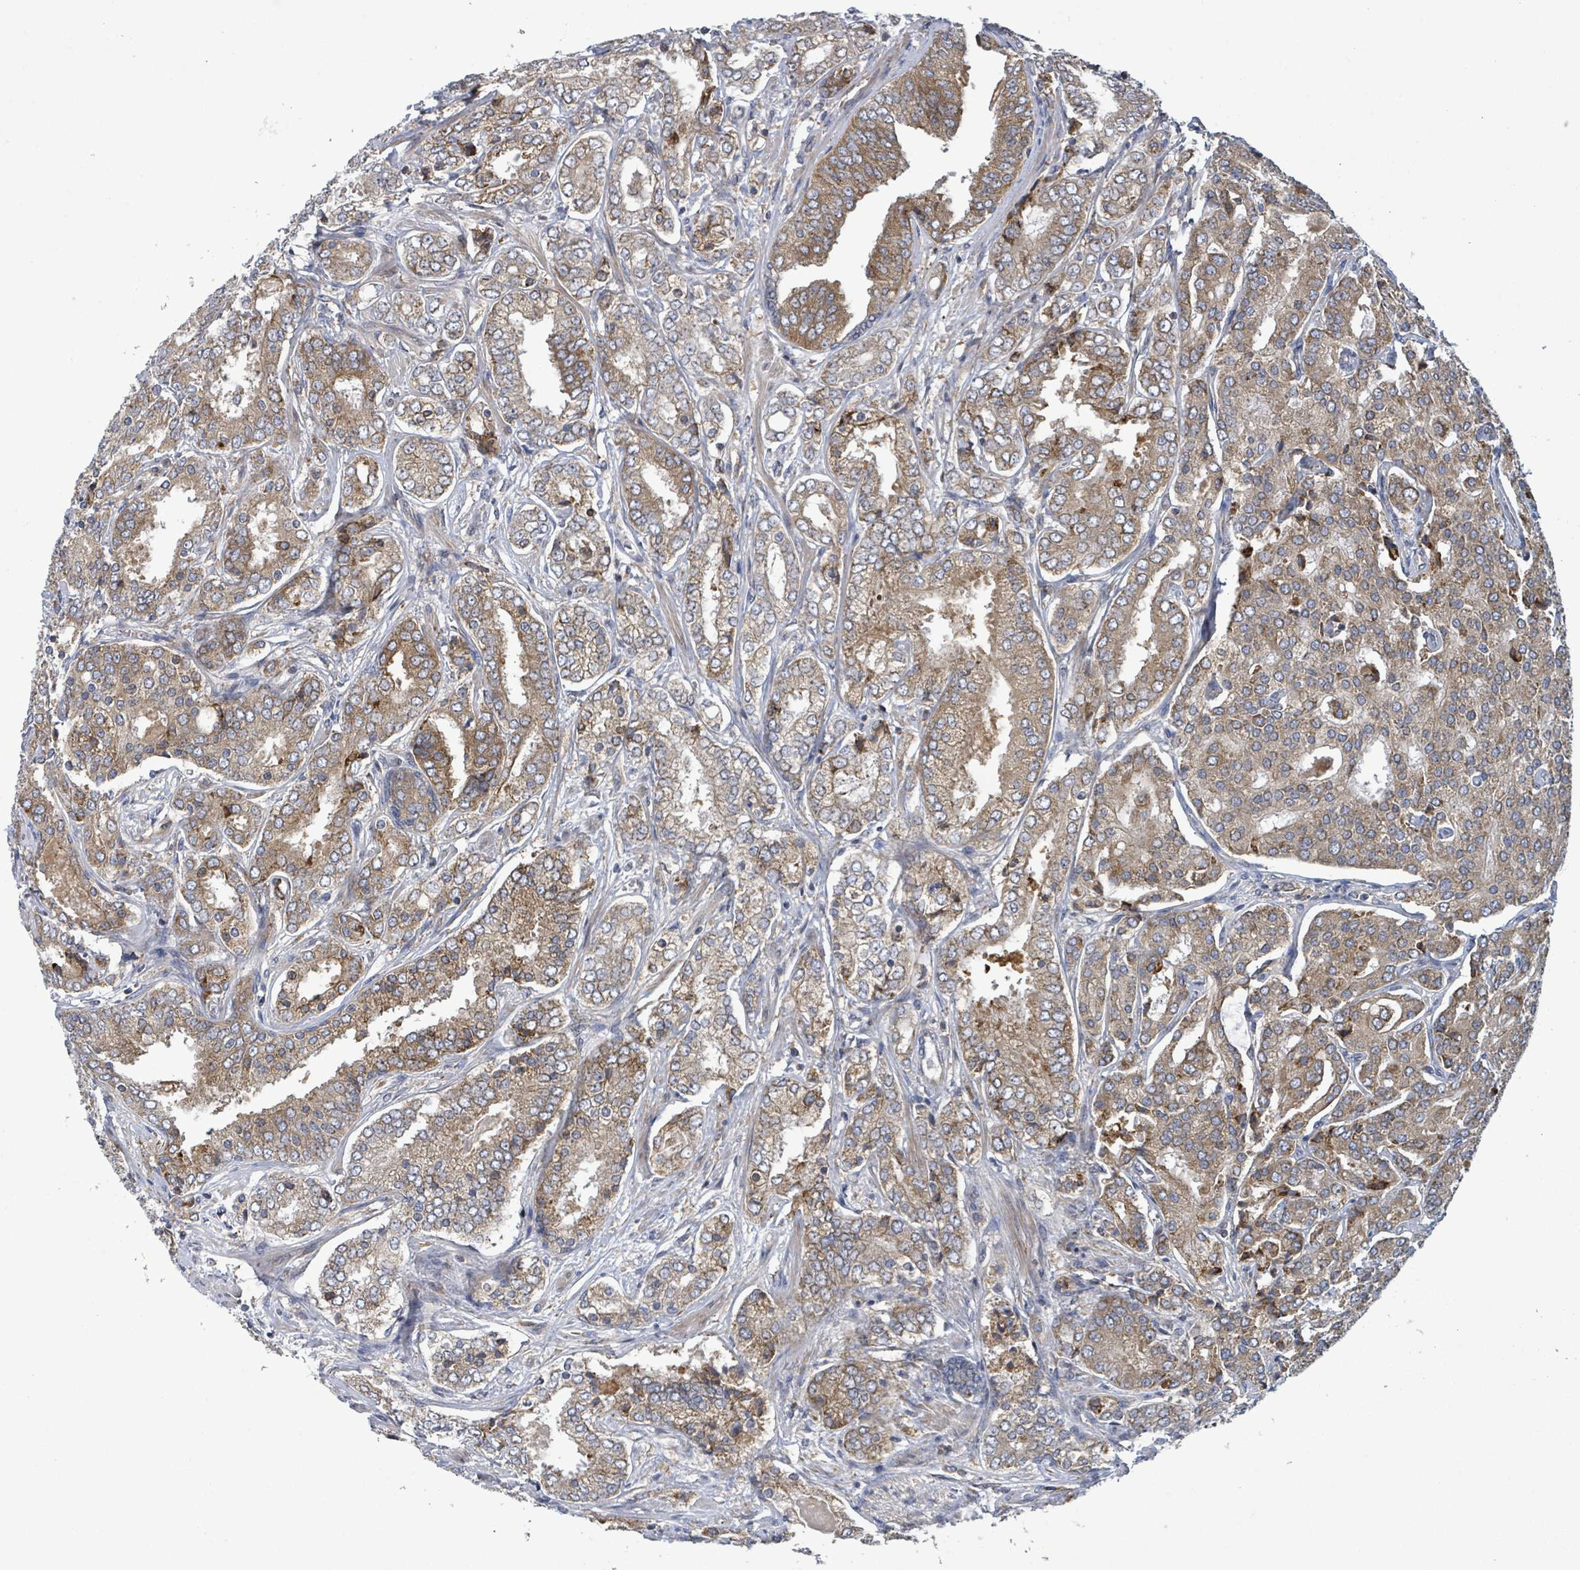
{"staining": {"intensity": "moderate", "quantity": ">75%", "location": "cytoplasmic/membranous"}, "tissue": "prostate cancer", "cell_type": "Tumor cells", "image_type": "cancer", "snomed": [{"axis": "morphology", "description": "Adenocarcinoma, High grade"}, {"axis": "topography", "description": "Prostate"}], "caption": "Immunohistochemistry photomicrograph of prostate adenocarcinoma (high-grade) stained for a protein (brown), which exhibits medium levels of moderate cytoplasmic/membranous expression in approximately >75% of tumor cells.", "gene": "NOMO1", "patient": {"sex": "male", "age": 63}}